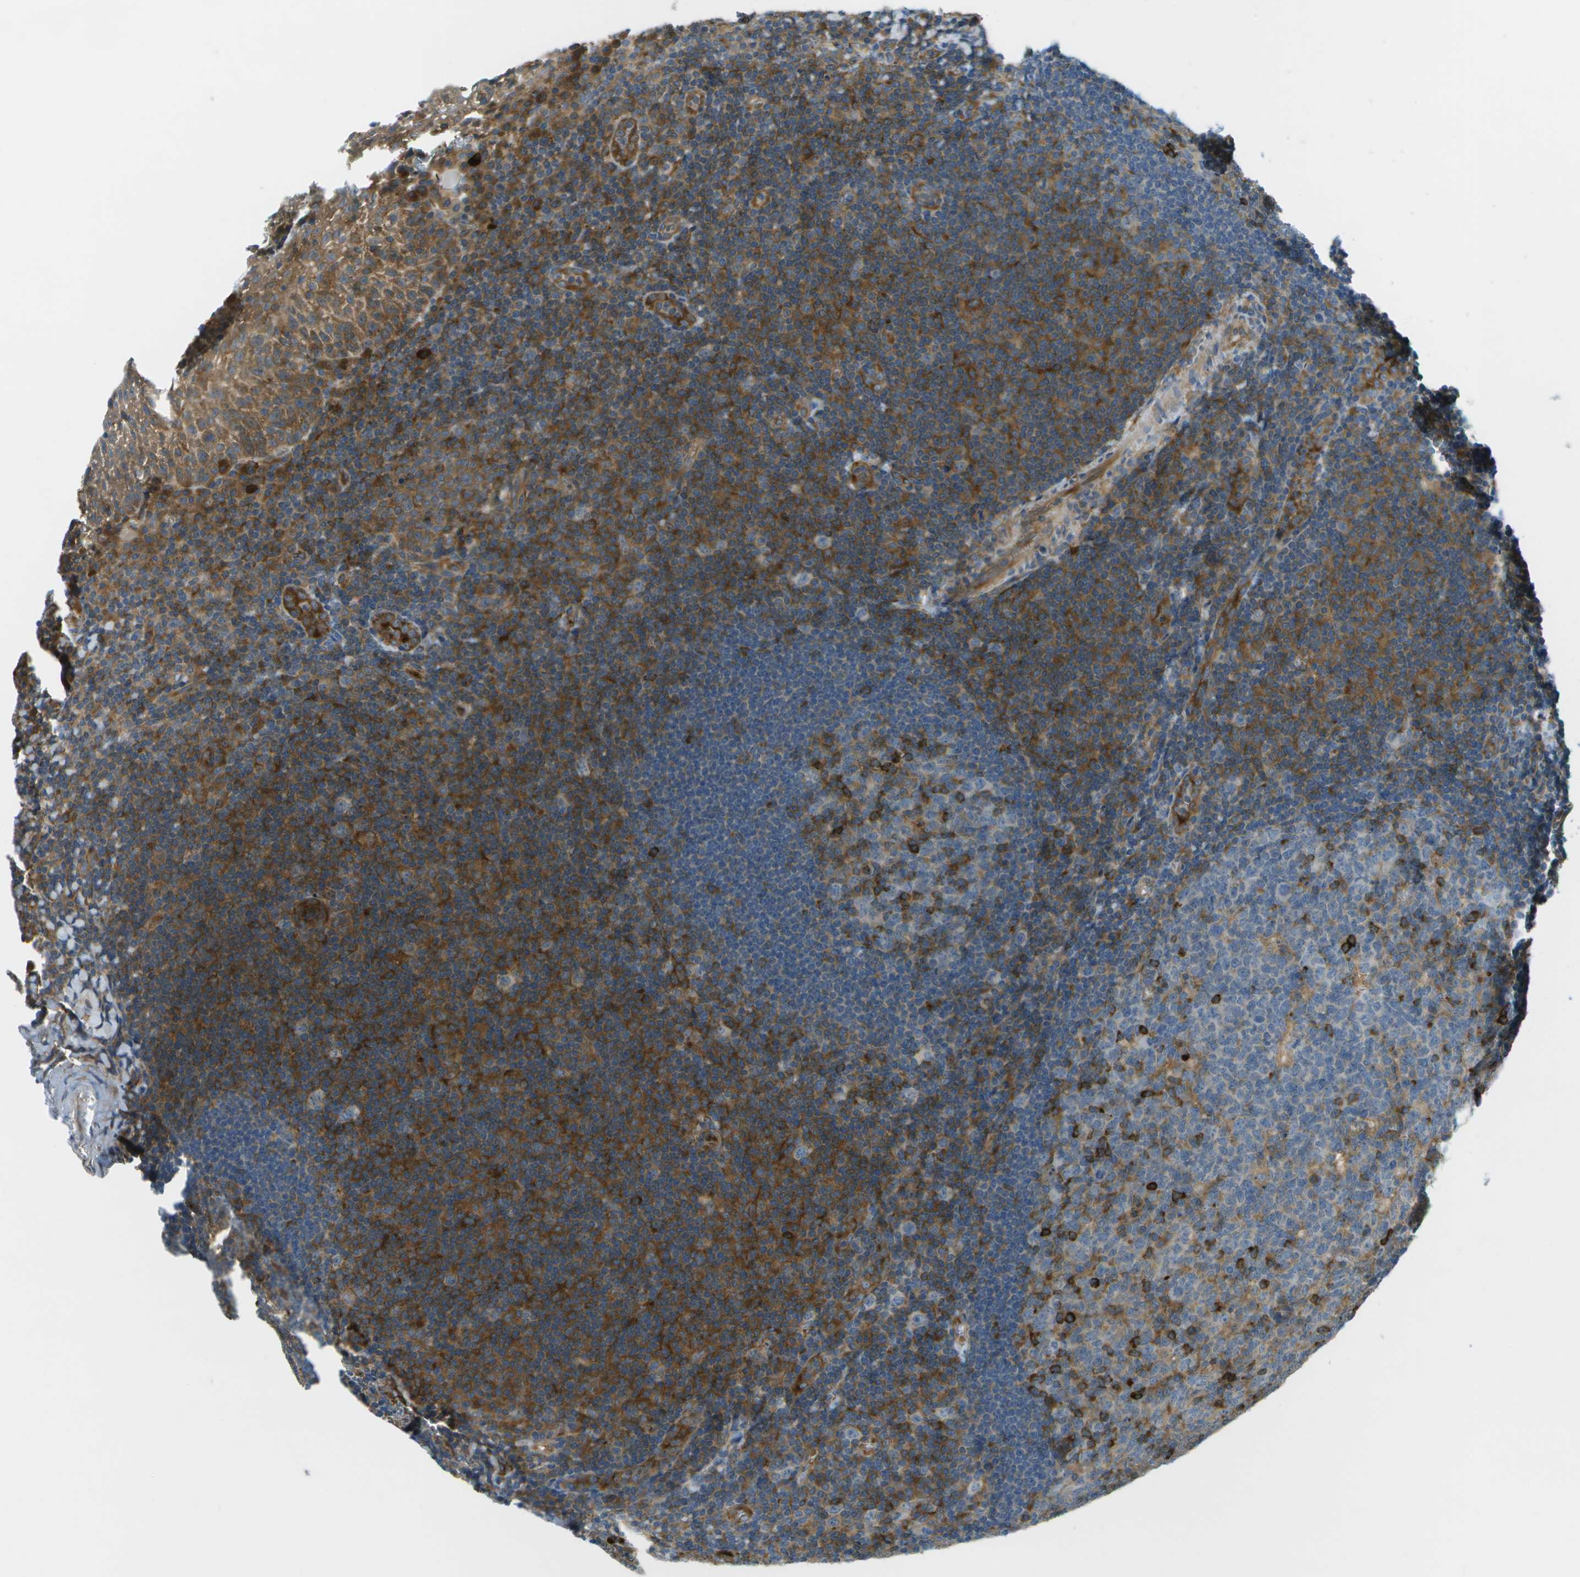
{"staining": {"intensity": "strong", "quantity": "<25%", "location": "cytoplasmic/membranous"}, "tissue": "tonsil", "cell_type": "Germinal center cells", "image_type": "normal", "snomed": [{"axis": "morphology", "description": "Normal tissue, NOS"}, {"axis": "topography", "description": "Tonsil"}], "caption": "Germinal center cells display medium levels of strong cytoplasmic/membranous expression in about <25% of cells in unremarkable human tonsil. The protein is shown in brown color, while the nuclei are stained blue.", "gene": "WNK2", "patient": {"sex": "male", "age": 37}}